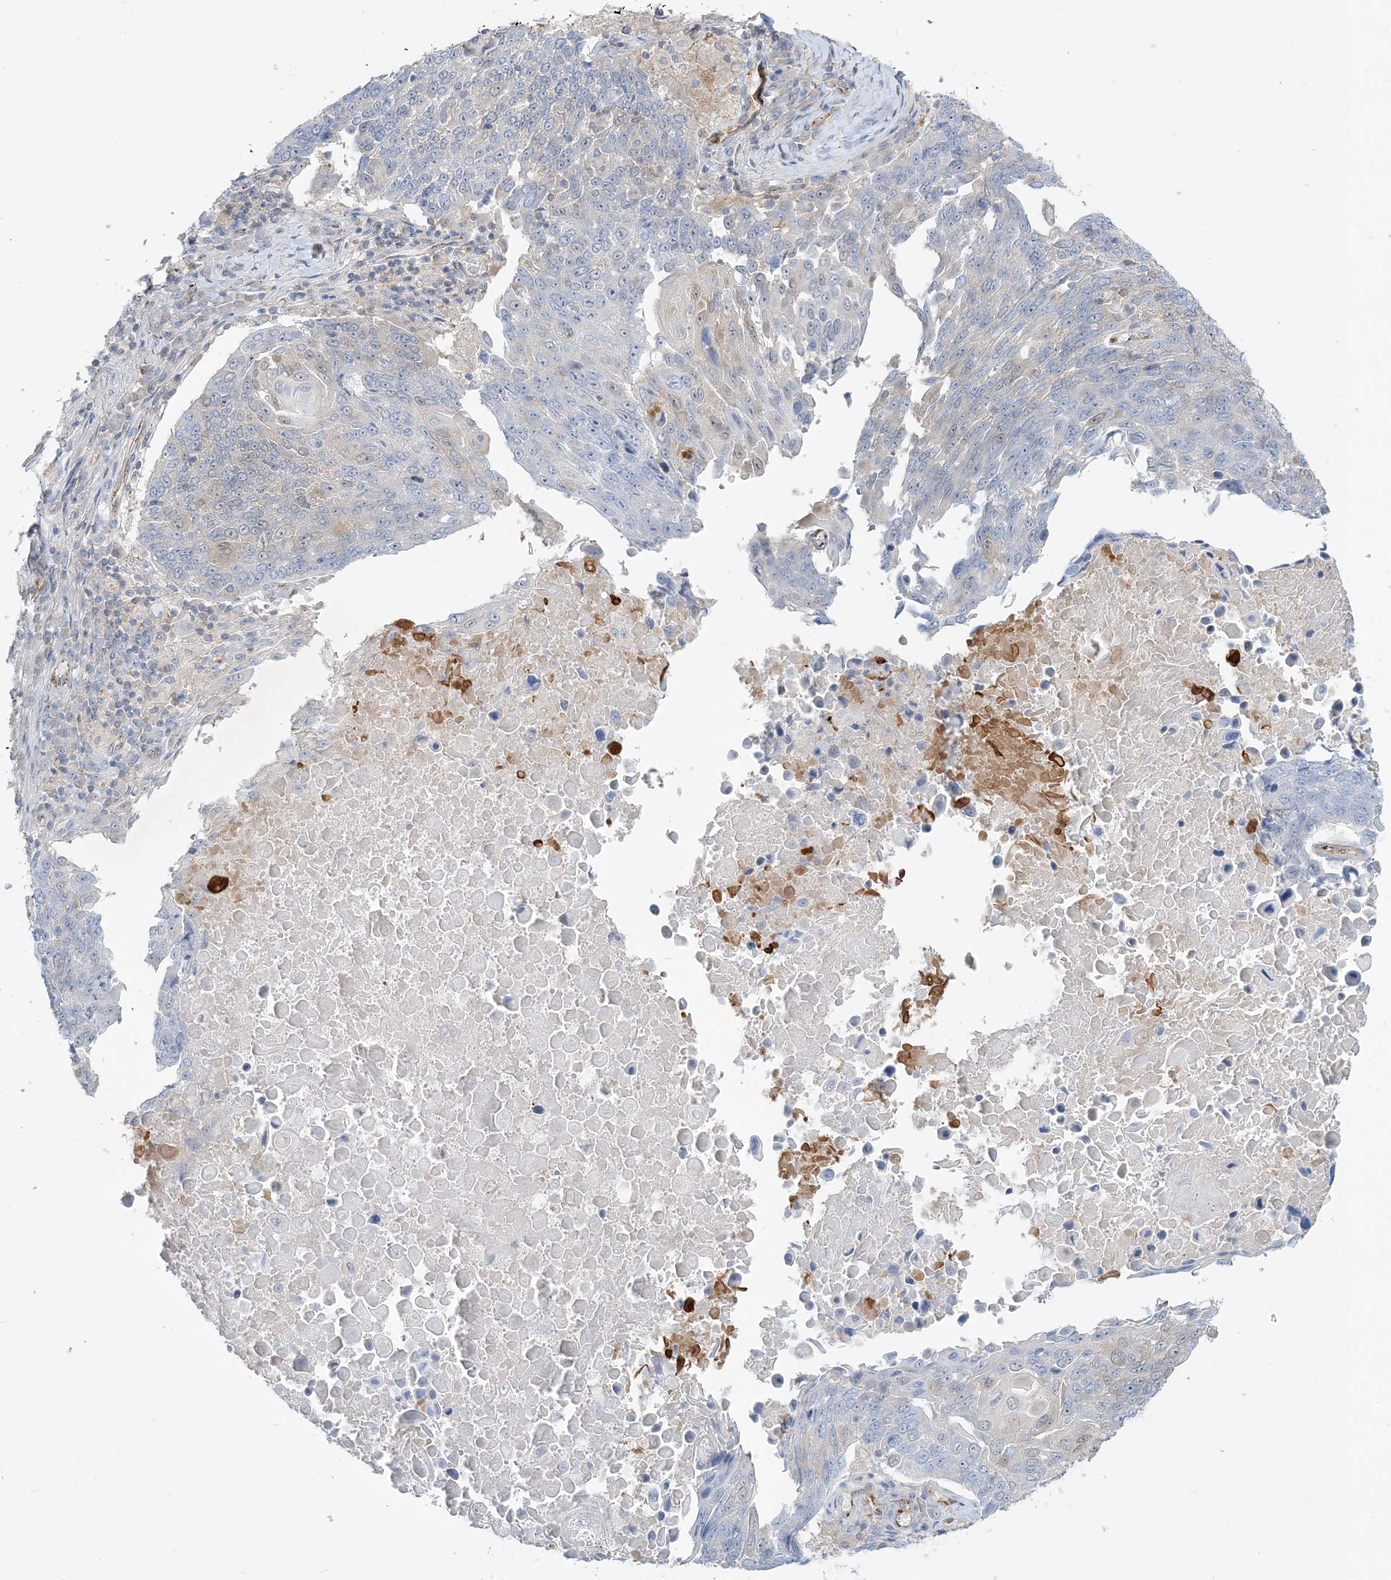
{"staining": {"intensity": "negative", "quantity": "none", "location": "none"}, "tissue": "lung cancer", "cell_type": "Tumor cells", "image_type": "cancer", "snomed": [{"axis": "morphology", "description": "Squamous cell carcinoma, NOS"}, {"axis": "topography", "description": "Lung"}], "caption": "The photomicrograph shows no significant positivity in tumor cells of lung cancer.", "gene": "INPP1", "patient": {"sex": "male", "age": 66}}